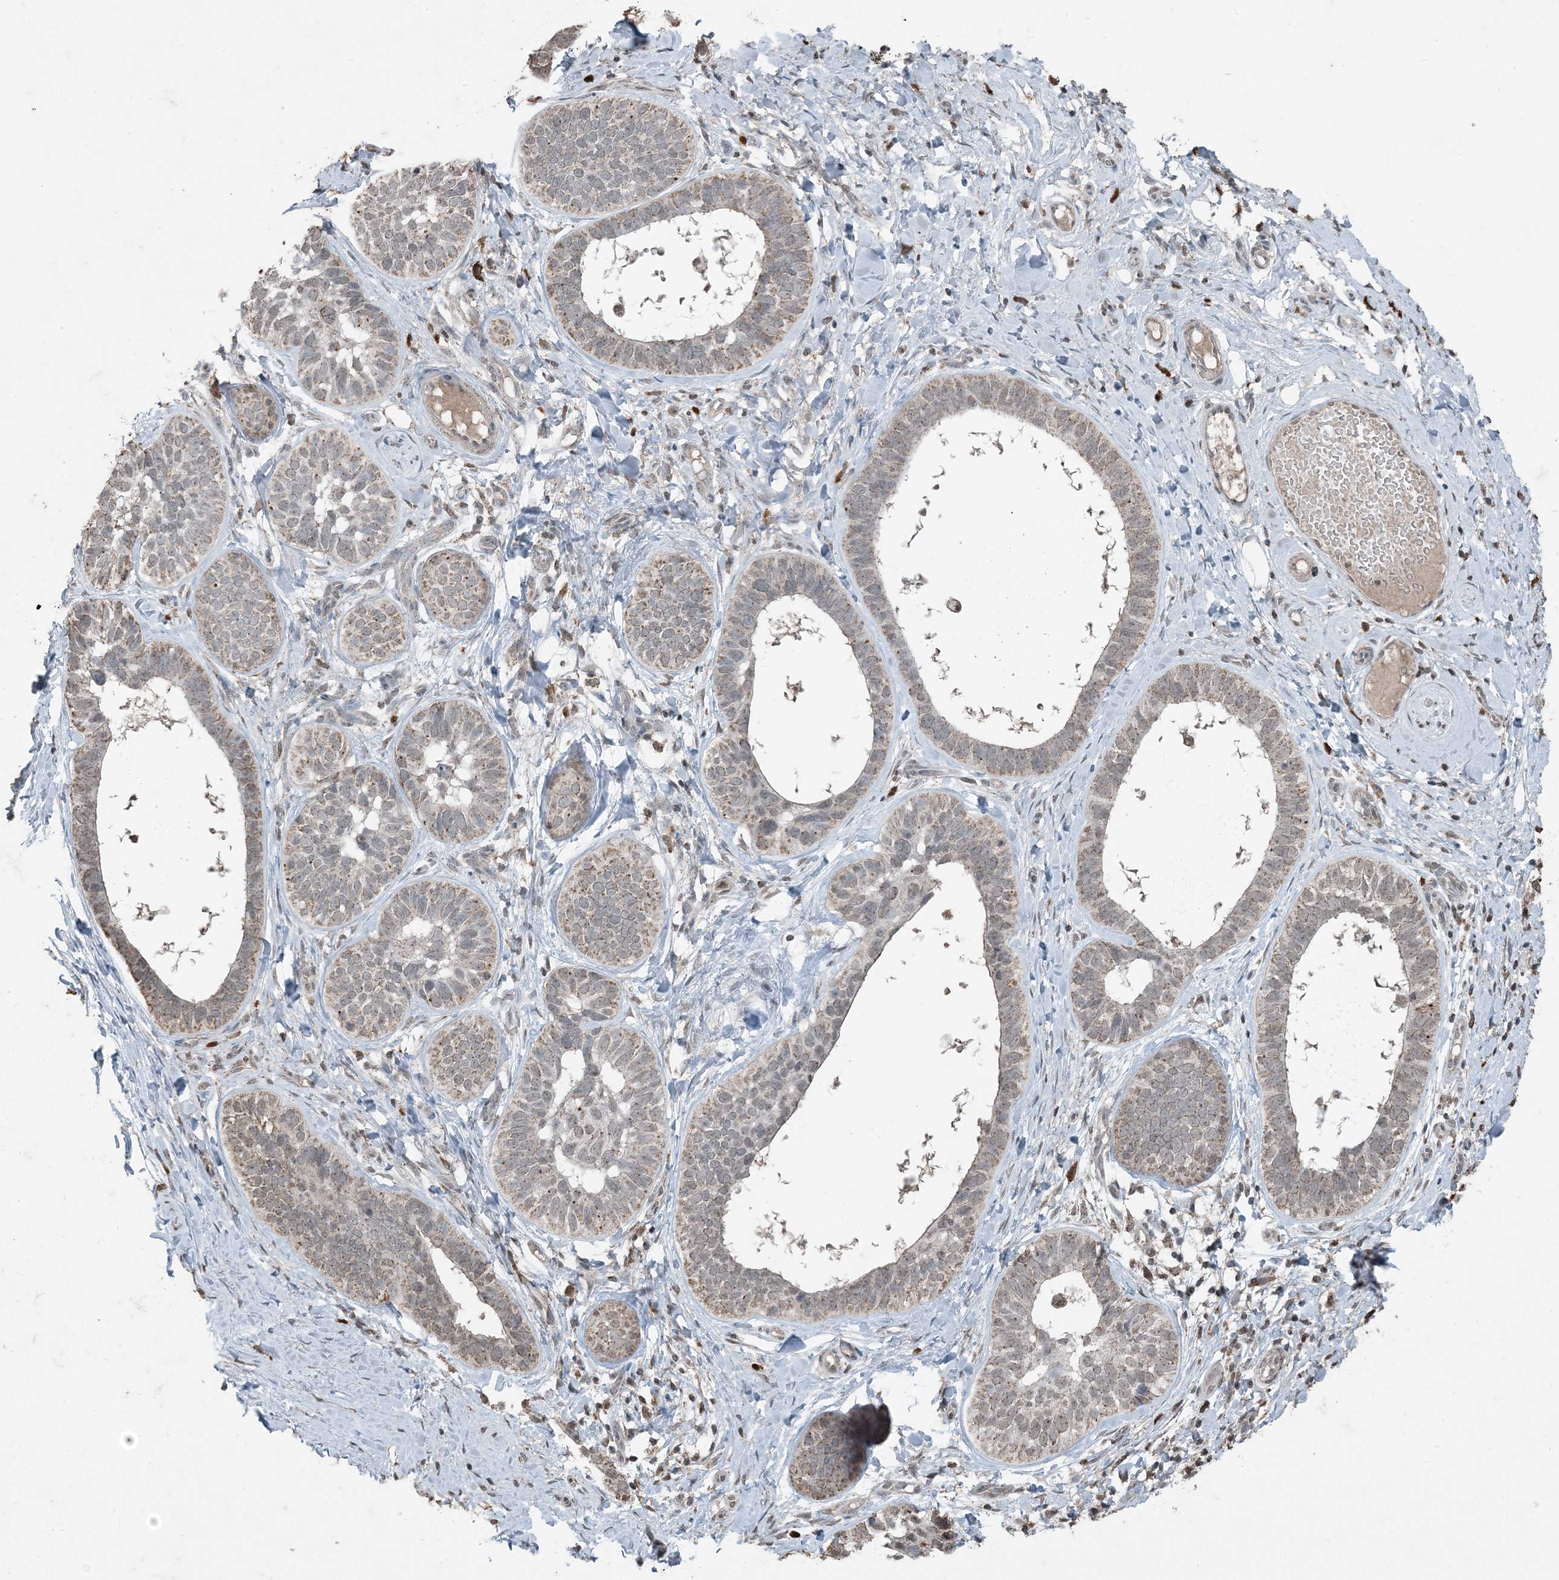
{"staining": {"intensity": "moderate", "quantity": "25%-75%", "location": "cytoplasmic/membranous"}, "tissue": "skin cancer", "cell_type": "Tumor cells", "image_type": "cancer", "snomed": [{"axis": "morphology", "description": "Basal cell carcinoma"}, {"axis": "topography", "description": "Skin"}], "caption": "Moderate cytoplasmic/membranous protein staining is appreciated in about 25%-75% of tumor cells in skin basal cell carcinoma.", "gene": "GNL1", "patient": {"sex": "male", "age": 62}}